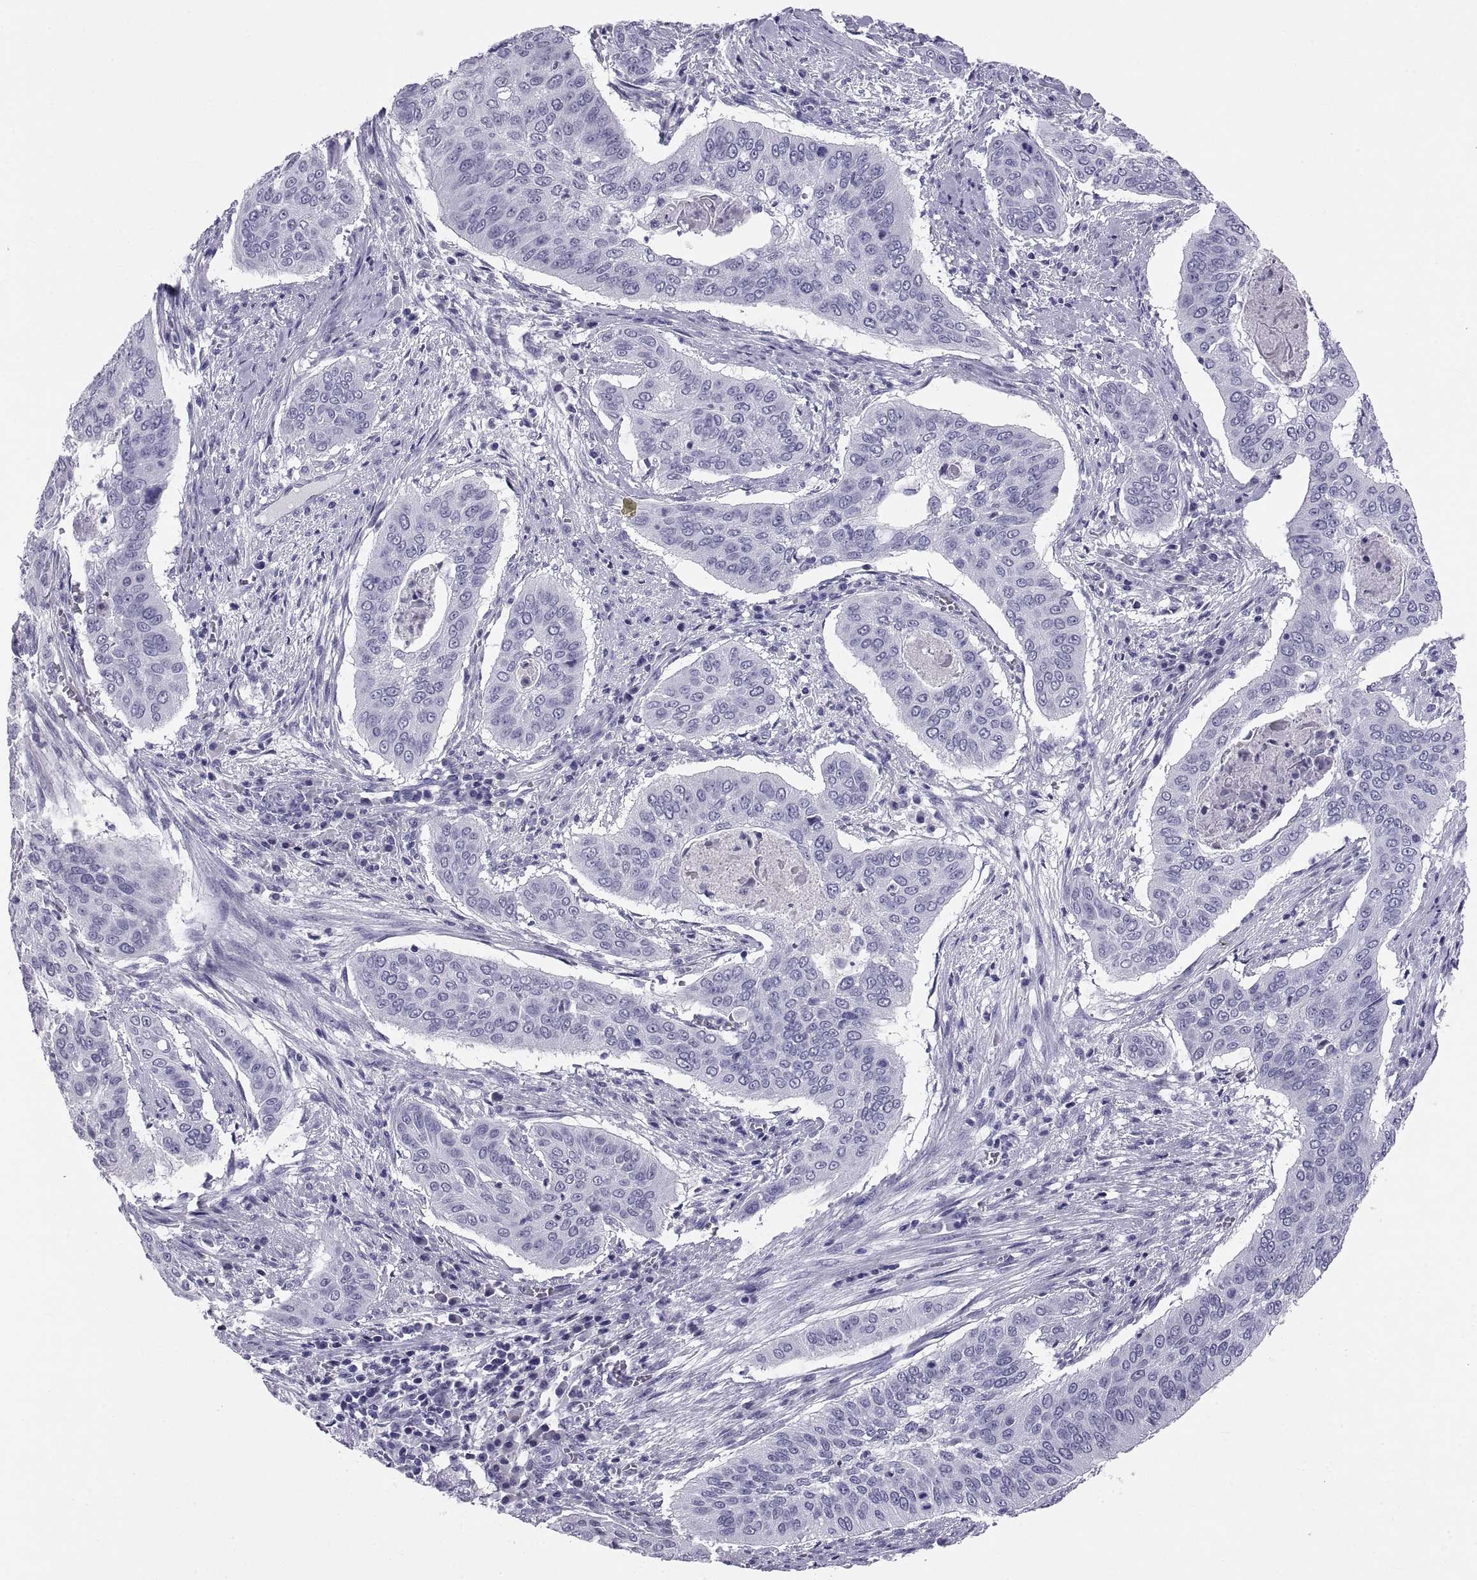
{"staining": {"intensity": "negative", "quantity": "none", "location": "none"}, "tissue": "cervical cancer", "cell_type": "Tumor cells", "image_type": "cancer", "snomed": [{"axis": "morphology", "description": "Squamous cell carcinoma, NOS"}, {"axis": "topography", "description": "Cervix"}], "caption": "An image of cervical squamous cell carcinoma stained for a protein exhibits no brown staining in tumor cells.", "gene": "TEX13A", "patient": {"sex": "female", "age": 39}}